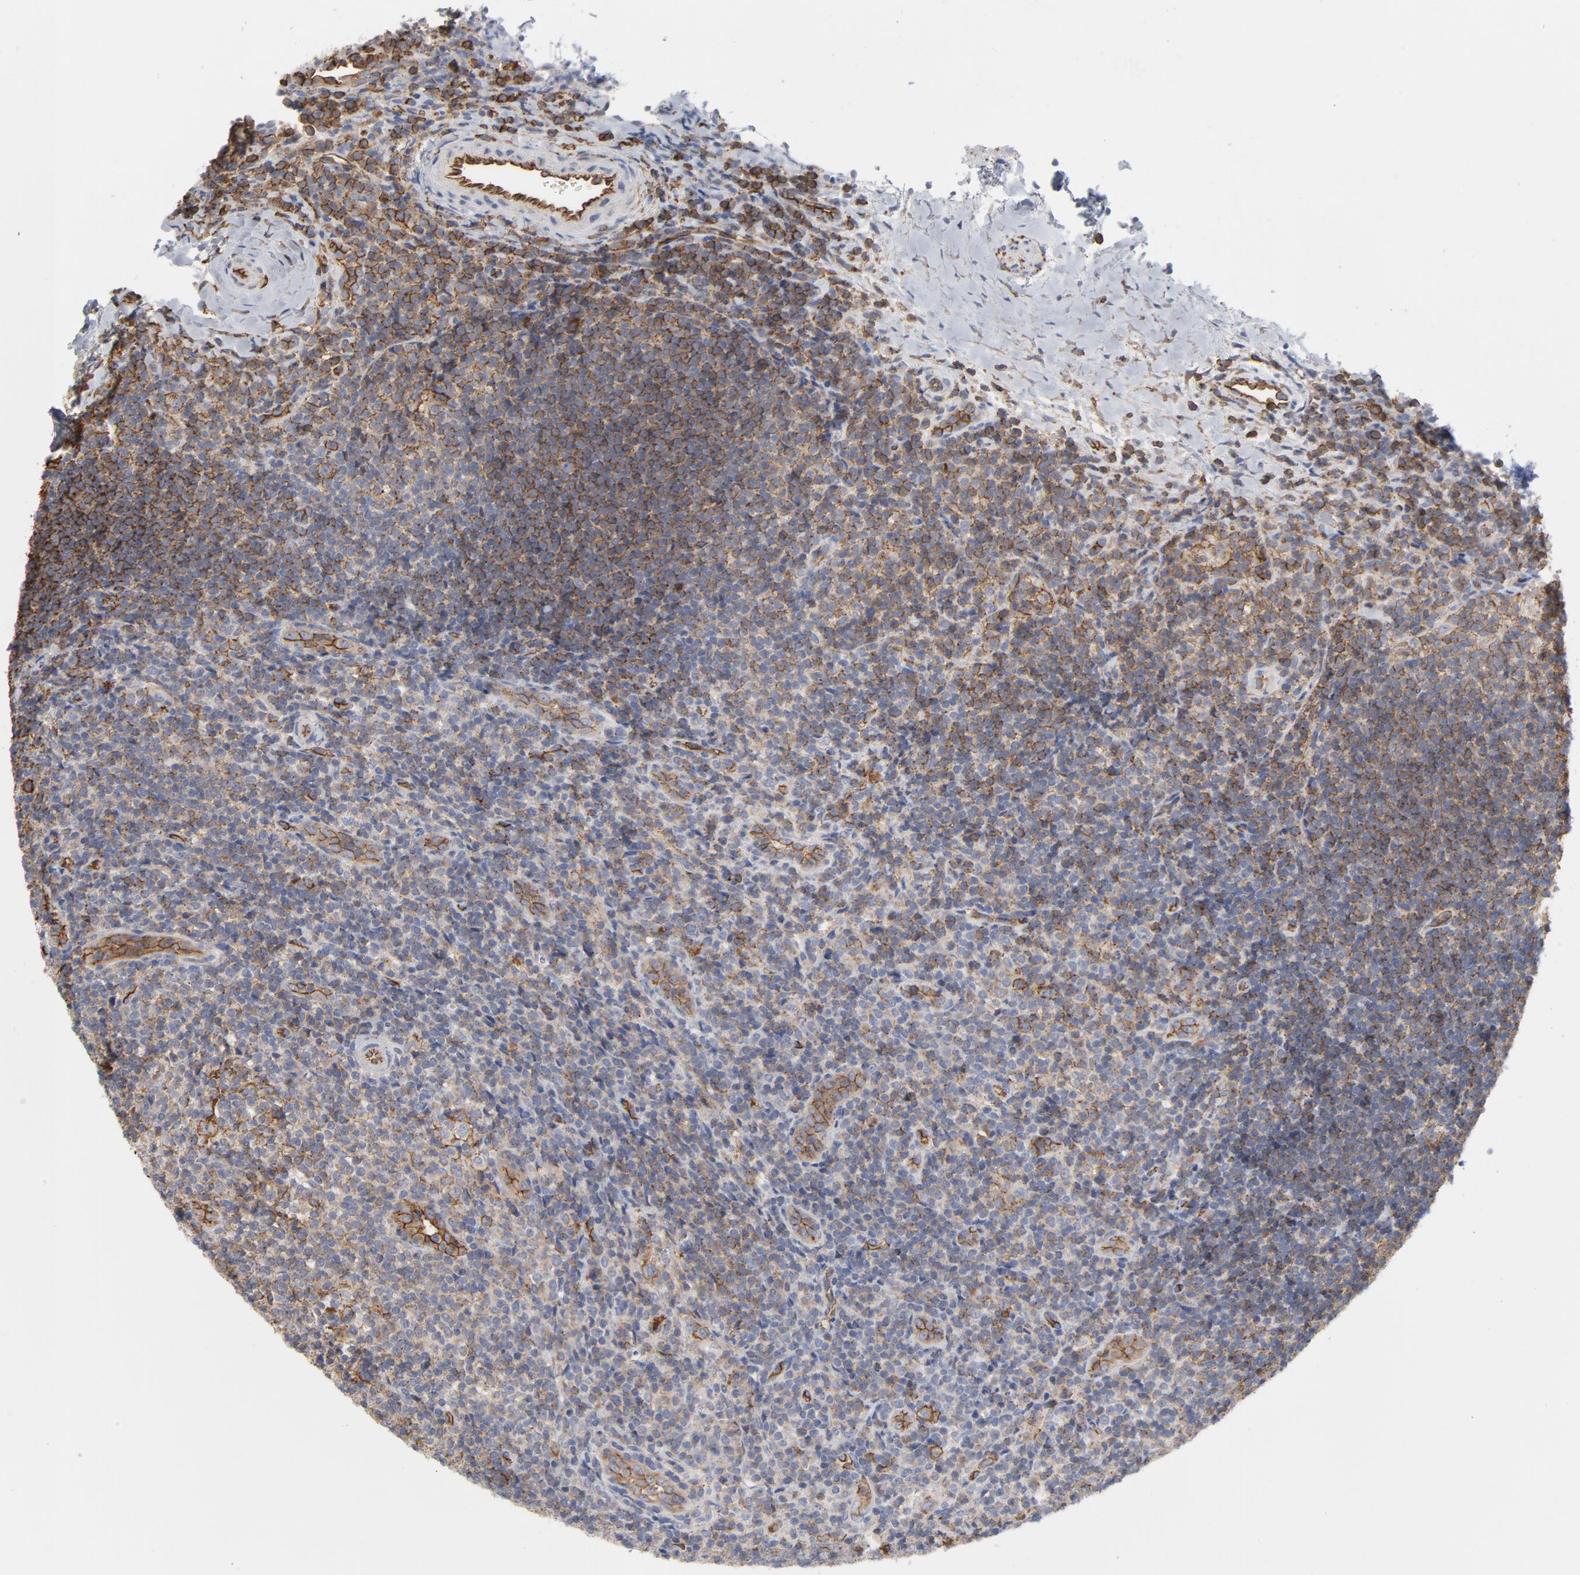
{"staining": {"intensity": "moderate", "quantity": "25%-75%", "location": "cytoplasmic/membranous"}, "tissue": "lymphoma", "cell_type": "Tumor cells", "image_type": "cancer", "snomed": [{"axis": "morphology", "description": "Malignant lymphoma, non-Hodgkin's type, Low grade"}, {"axis": "topography", "description": "Lymph node"}], "caption": "Brown immunohistochemical staining in human malignant lymphoma, non-Hodgkin's type (low-grade) demonstrates moderate cytoplasmic/membranous staining in approximately 25%-75% of tumor cells.", "gene": "OXA1L", "patient": {"sex": "female", "age": 76}}